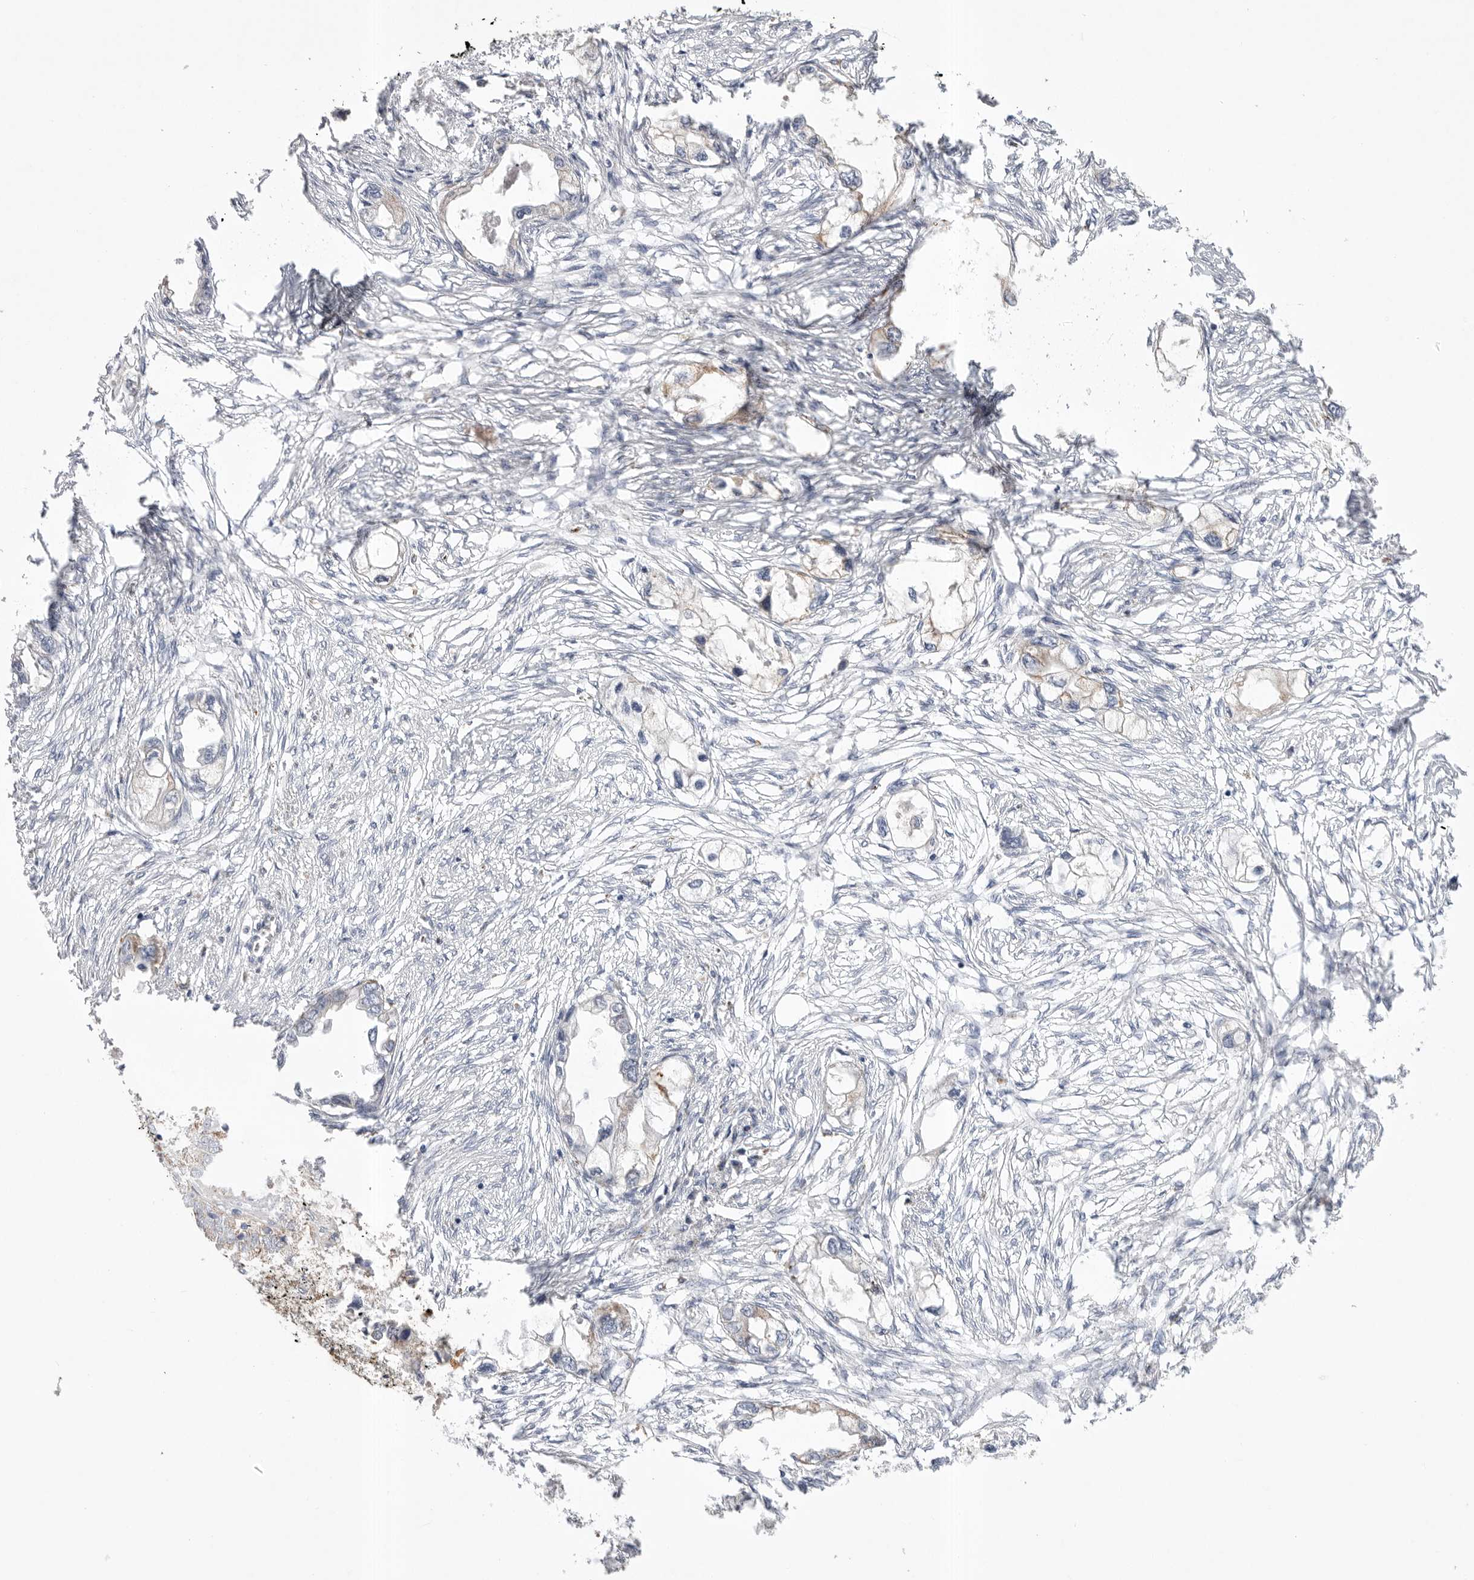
{"staining": {"intensity": "negative", "quantity": "none", "location": "none"}, "tissue": "endometrial cancer", "cell_type": "Tumor cells", "image_type": "cancer", "snomed": [{"axis": "morphology", "description": "Adenocarcinoma, NOS"}, {"axis": "morphology", "description": "Adenocarcinoma, metastatic, NOS"}, {"axis": "topography", "description": "Adipose tissue"}, {"axis": "topography", "description": "Endometrium"}], "caption": "High power microscopy micrograph of an immunohistochemistry (IHC) photomicrograph of endometrial metastatic adenocarcinoma, revealing no significant staining in tumor cells.", "gene": "CCDC126", "patient": {"sex": "female", "age": 67}}